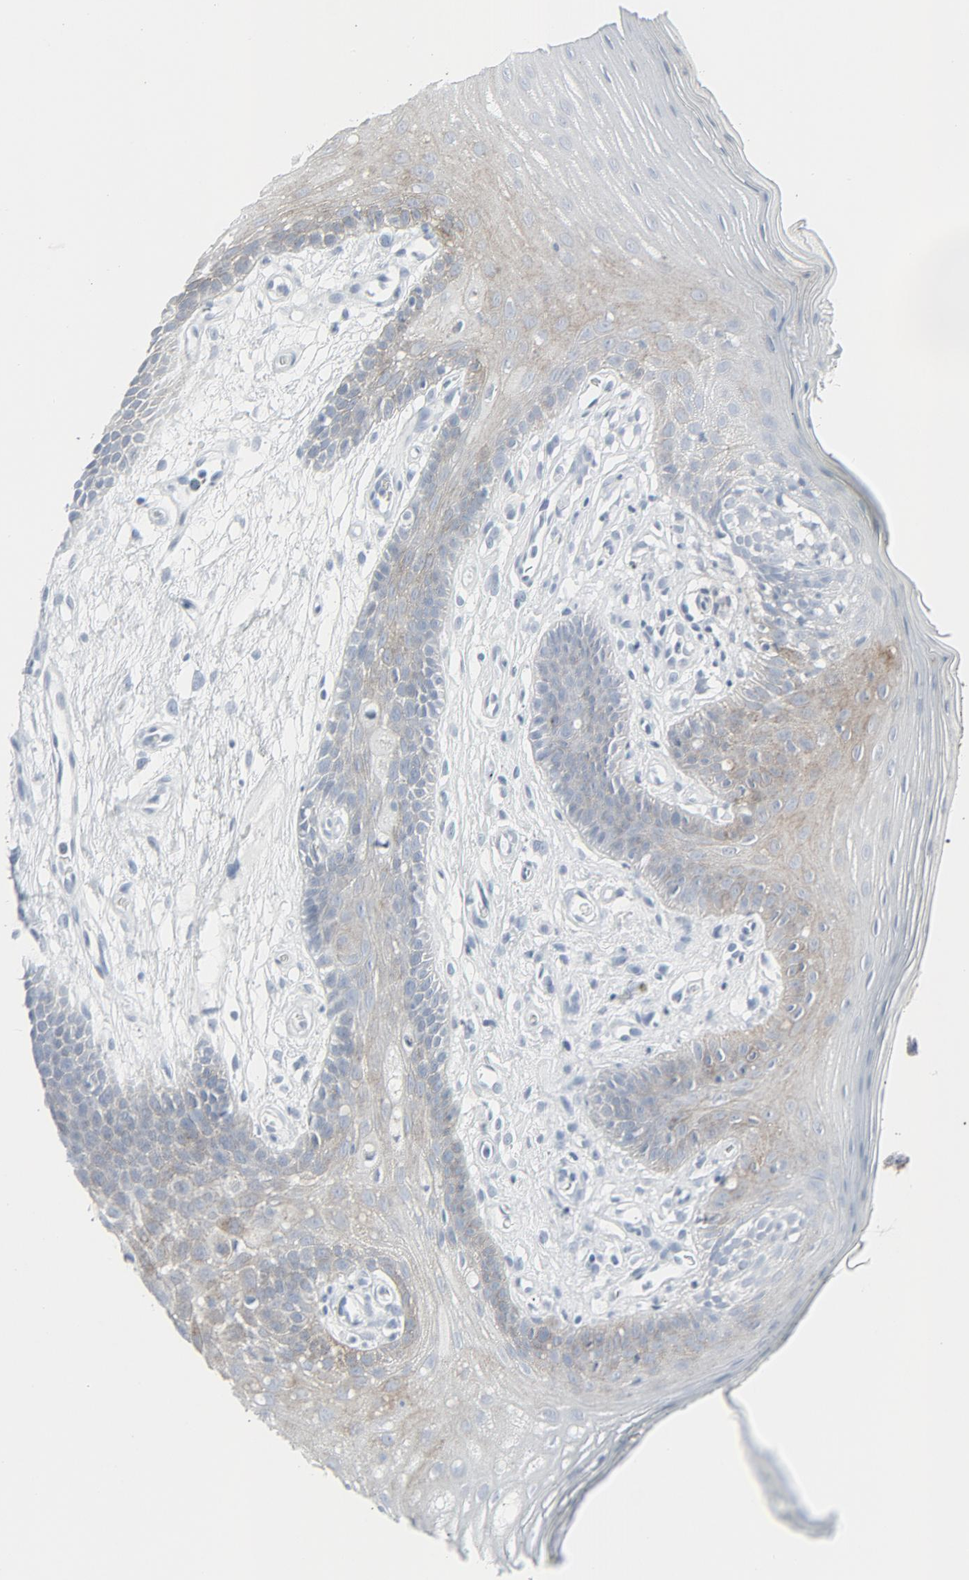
{"staining": {"intensity": "moderate", "quantity": "<25%", "location": "cytoplasmic/membranous"}, "tissue": "oral mucosa", "cell_type": "Squamous epithelial cells", "image_type": "normal", "snomed": [{"axis": "morphology", "description": "Normal tissue, NOS"}, {"axis": "morphology", "description": "Squamous cell carcinoma, NOS"}, {"axis": "topography", "description": "Skeletal muscle"}, {"axis": "topography", "description": "Oral tissue"}, {"axis": "topography", "description": "Head-Neck"}], "caption": "Oral mucosa was stained to show a protein in brown. There is low levels of moderate cytoplasmic/membranous expression in about <25% of squamous epithelial cells. (IHC, brightfield microscopy, high magnification).", "gene": "FGFR3", "patient": {"sex": "male", "age": 71}}